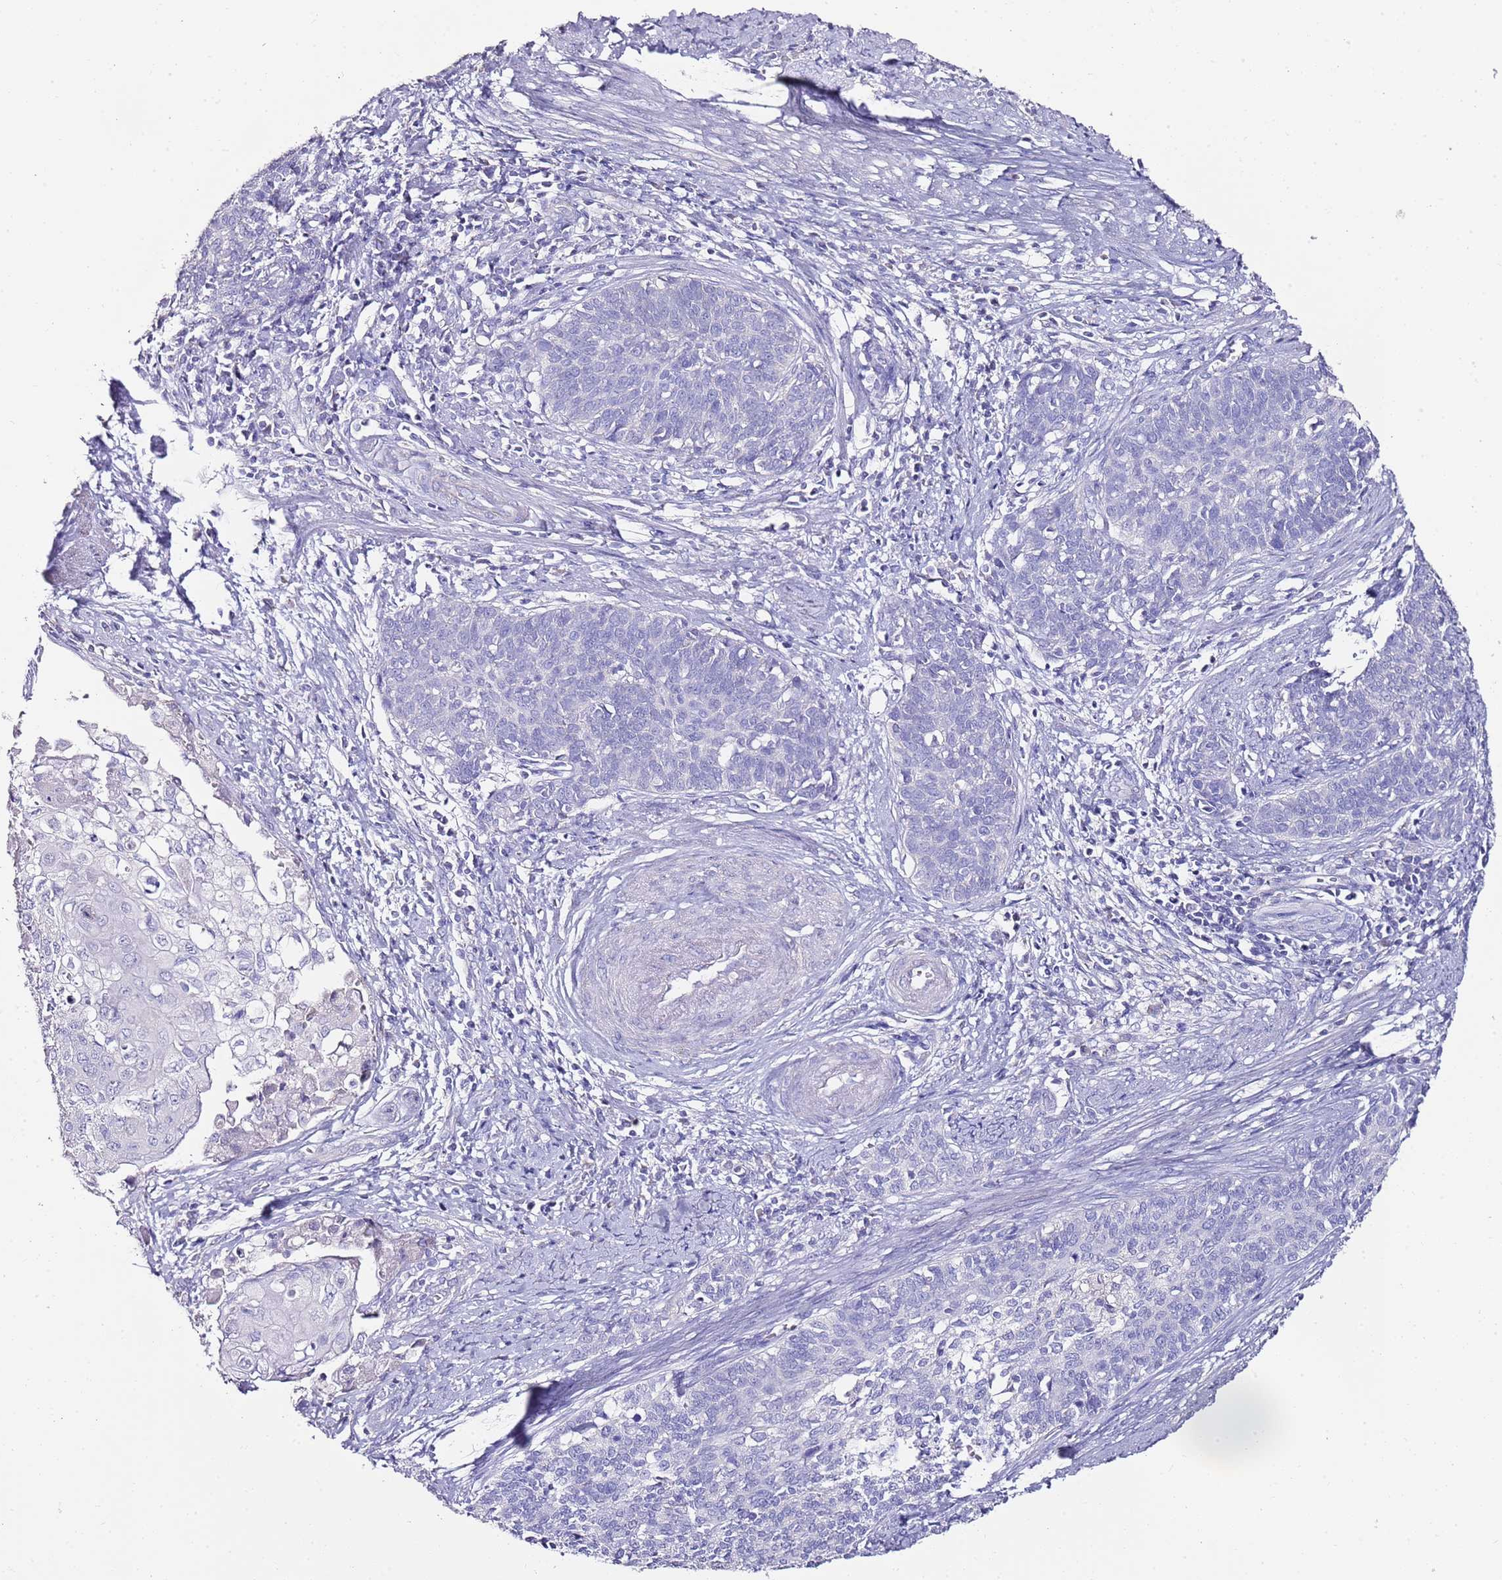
{"staining": {"intensity": "negative", "quantity": "none", "location": "none"}, "tissue": "cervical cancer", "cell_type": "Tumor cells", "image_type": "cancer", "snomed": [{"axis": "morphology", "description": "Squamous cell carcinoma, NOS"}, {"axis": "topography", "description": "Cervix"}], "caption": "Immunohistochemical staining of human cervical cancer (squamous cell carcinoma) displays no significant expression in tumor cells.", "gene": "MYBPC3", "patient": {"sex": "female", "age": 39}}